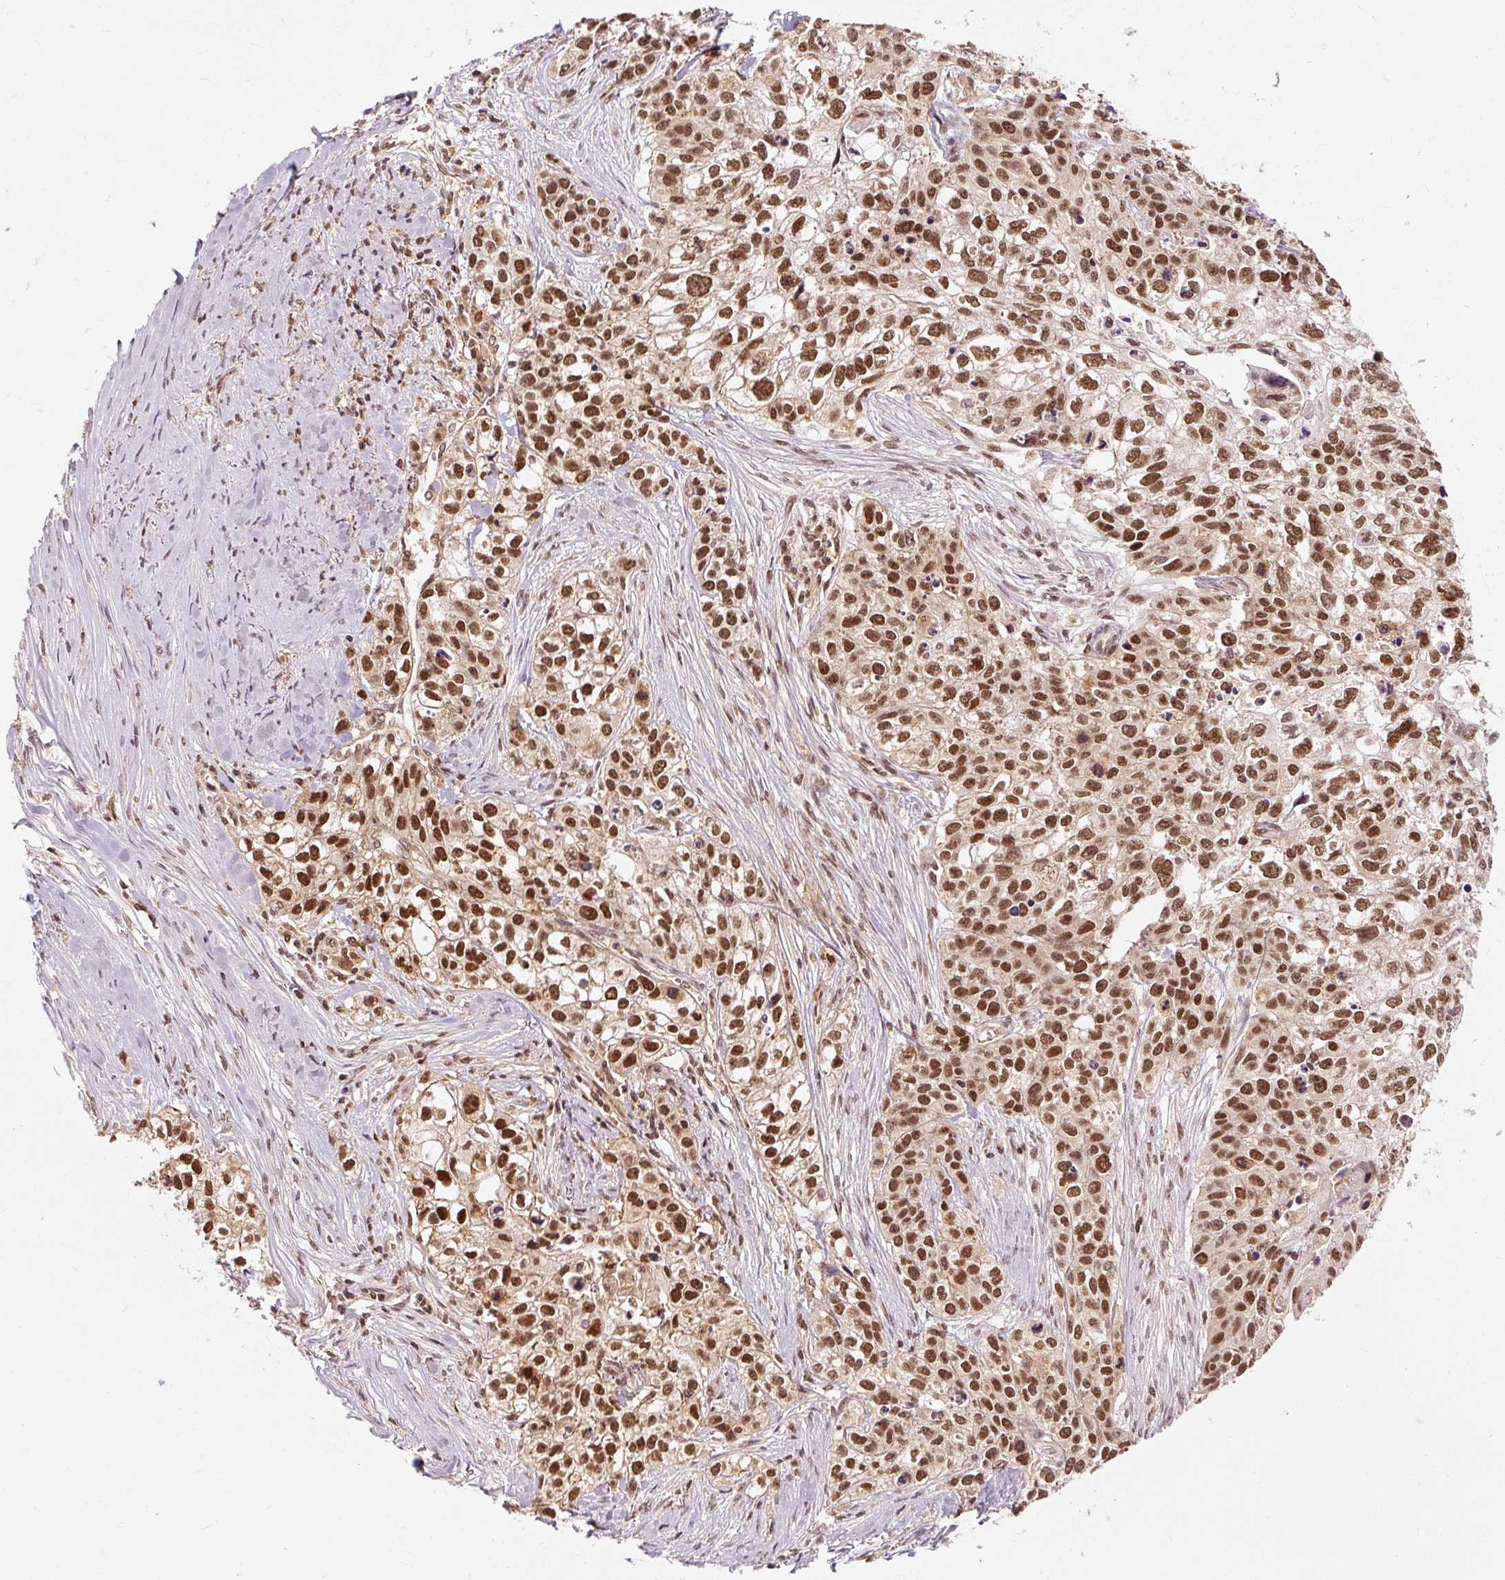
{"staining": {"intensity": "strong", "quantity": ">75%", "location": "nuclear"}, "tissue": "lung cancer", "cell_type": "Tumor cells", "image_type": "cancer", "snomed": [{"axis": "morphology", "description": "Squamous cell carcinoma, NOS"}, {"axis": "topography", "description": "Lung"}], "caption": "Strong nuclear staining is seen in approximately >75% of tumor cells in lung cancer. (brown staining indicates protein expression, while blue staining denotes nuclei).", "gene": "CSTF1", "patient": {"sex": "male", "age": 74}}